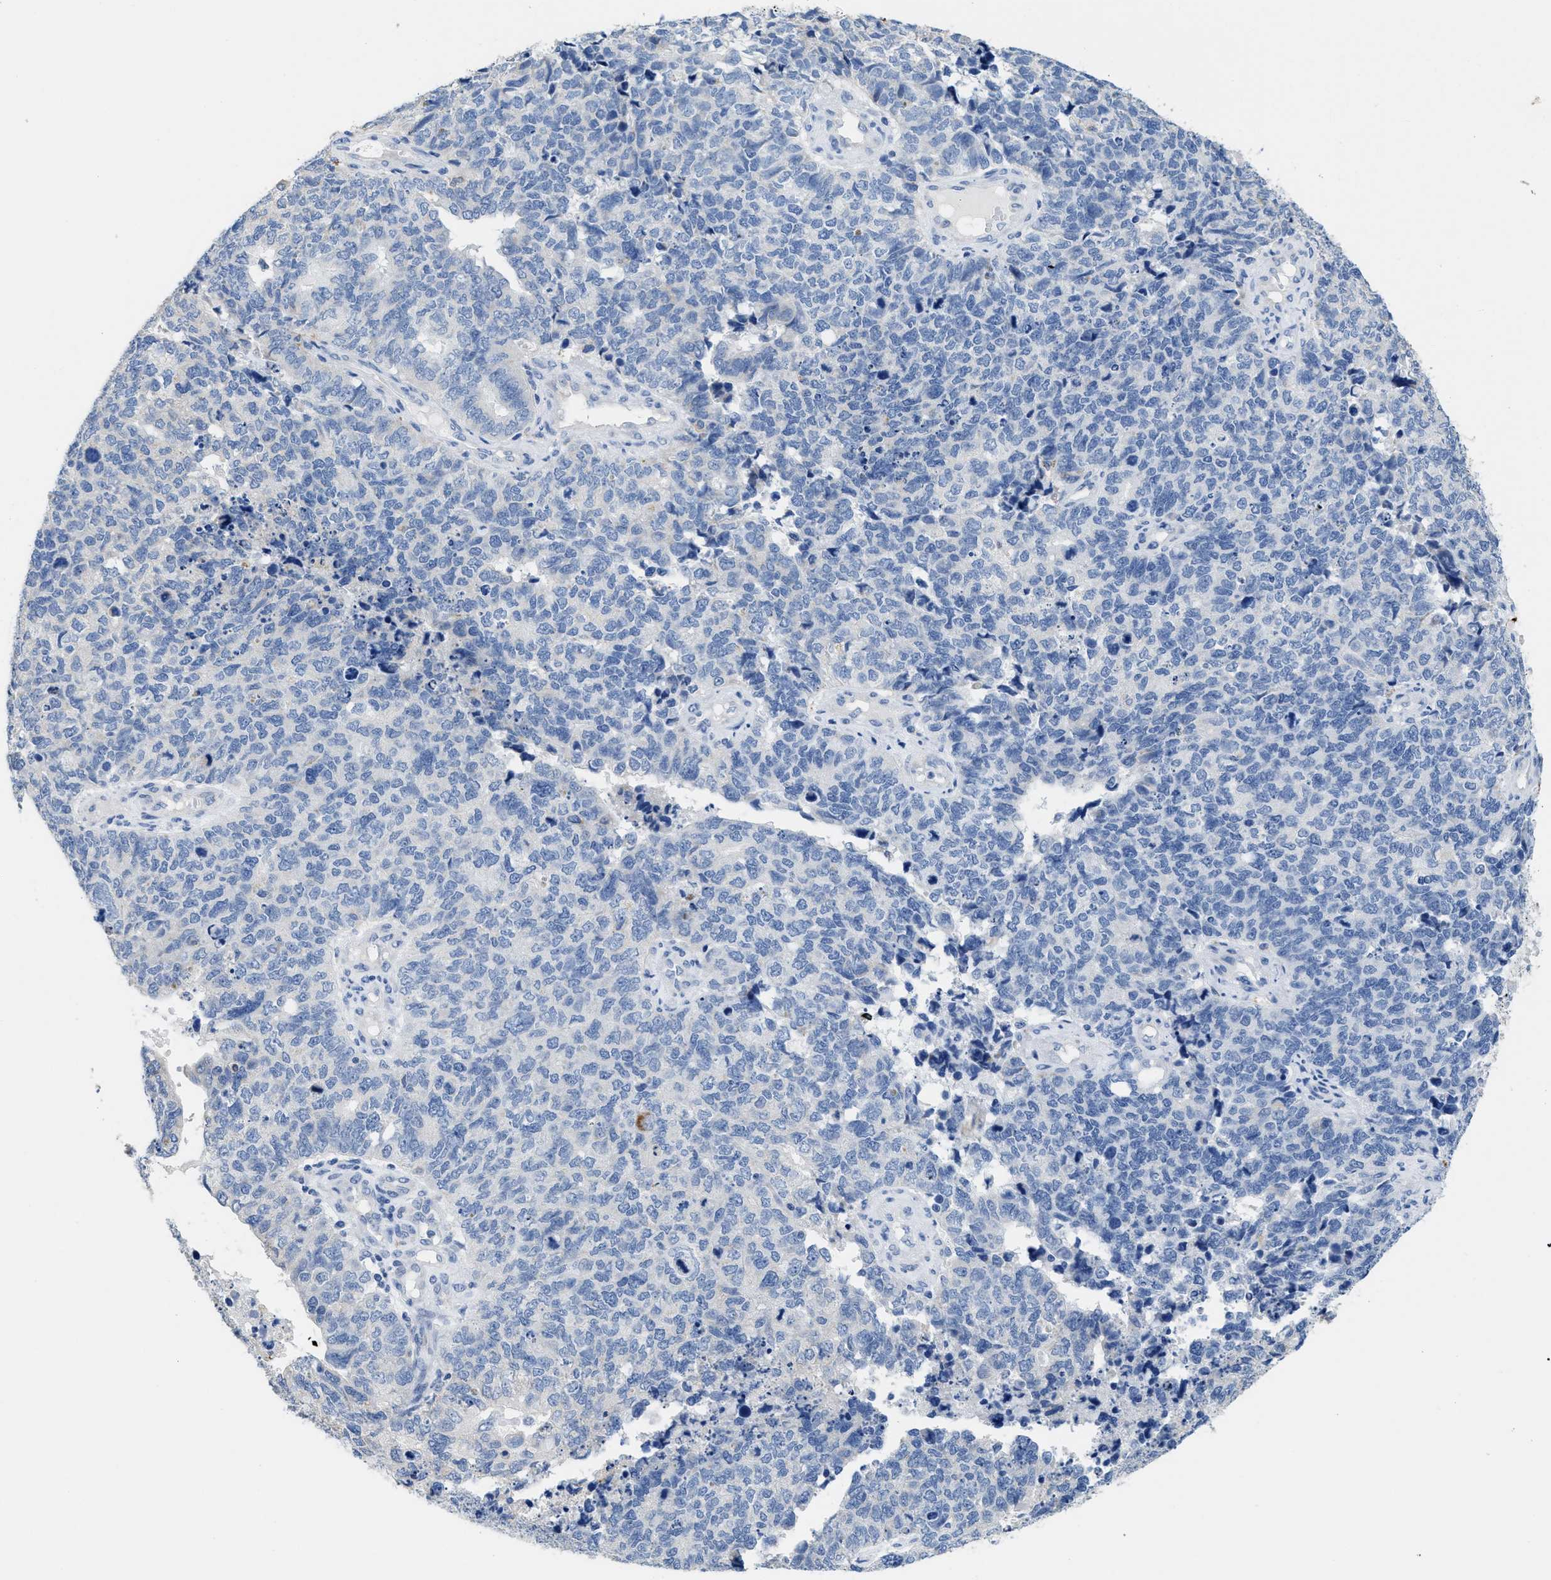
{"staining": {"intensity": "negative", "quantity": "none", "location": "none"}, "tissue": "cervical cancer", "cell_type": "Tumor cells", "image_type": "cancer", "snomed": [{"axis": "morphology", "description": "Squamous cell carcinoma, NOS"}, {"axis": "topography", "description": "Cervix"}], "caption": "Immunohistochemistry image of human cervical cancer (squamous cell carcinoma) stained for a protein (brown), which demonstrates no staining in tumor cells.", "gene": "APOBEC2", "patient": {"sex": "female", "age": 63}}